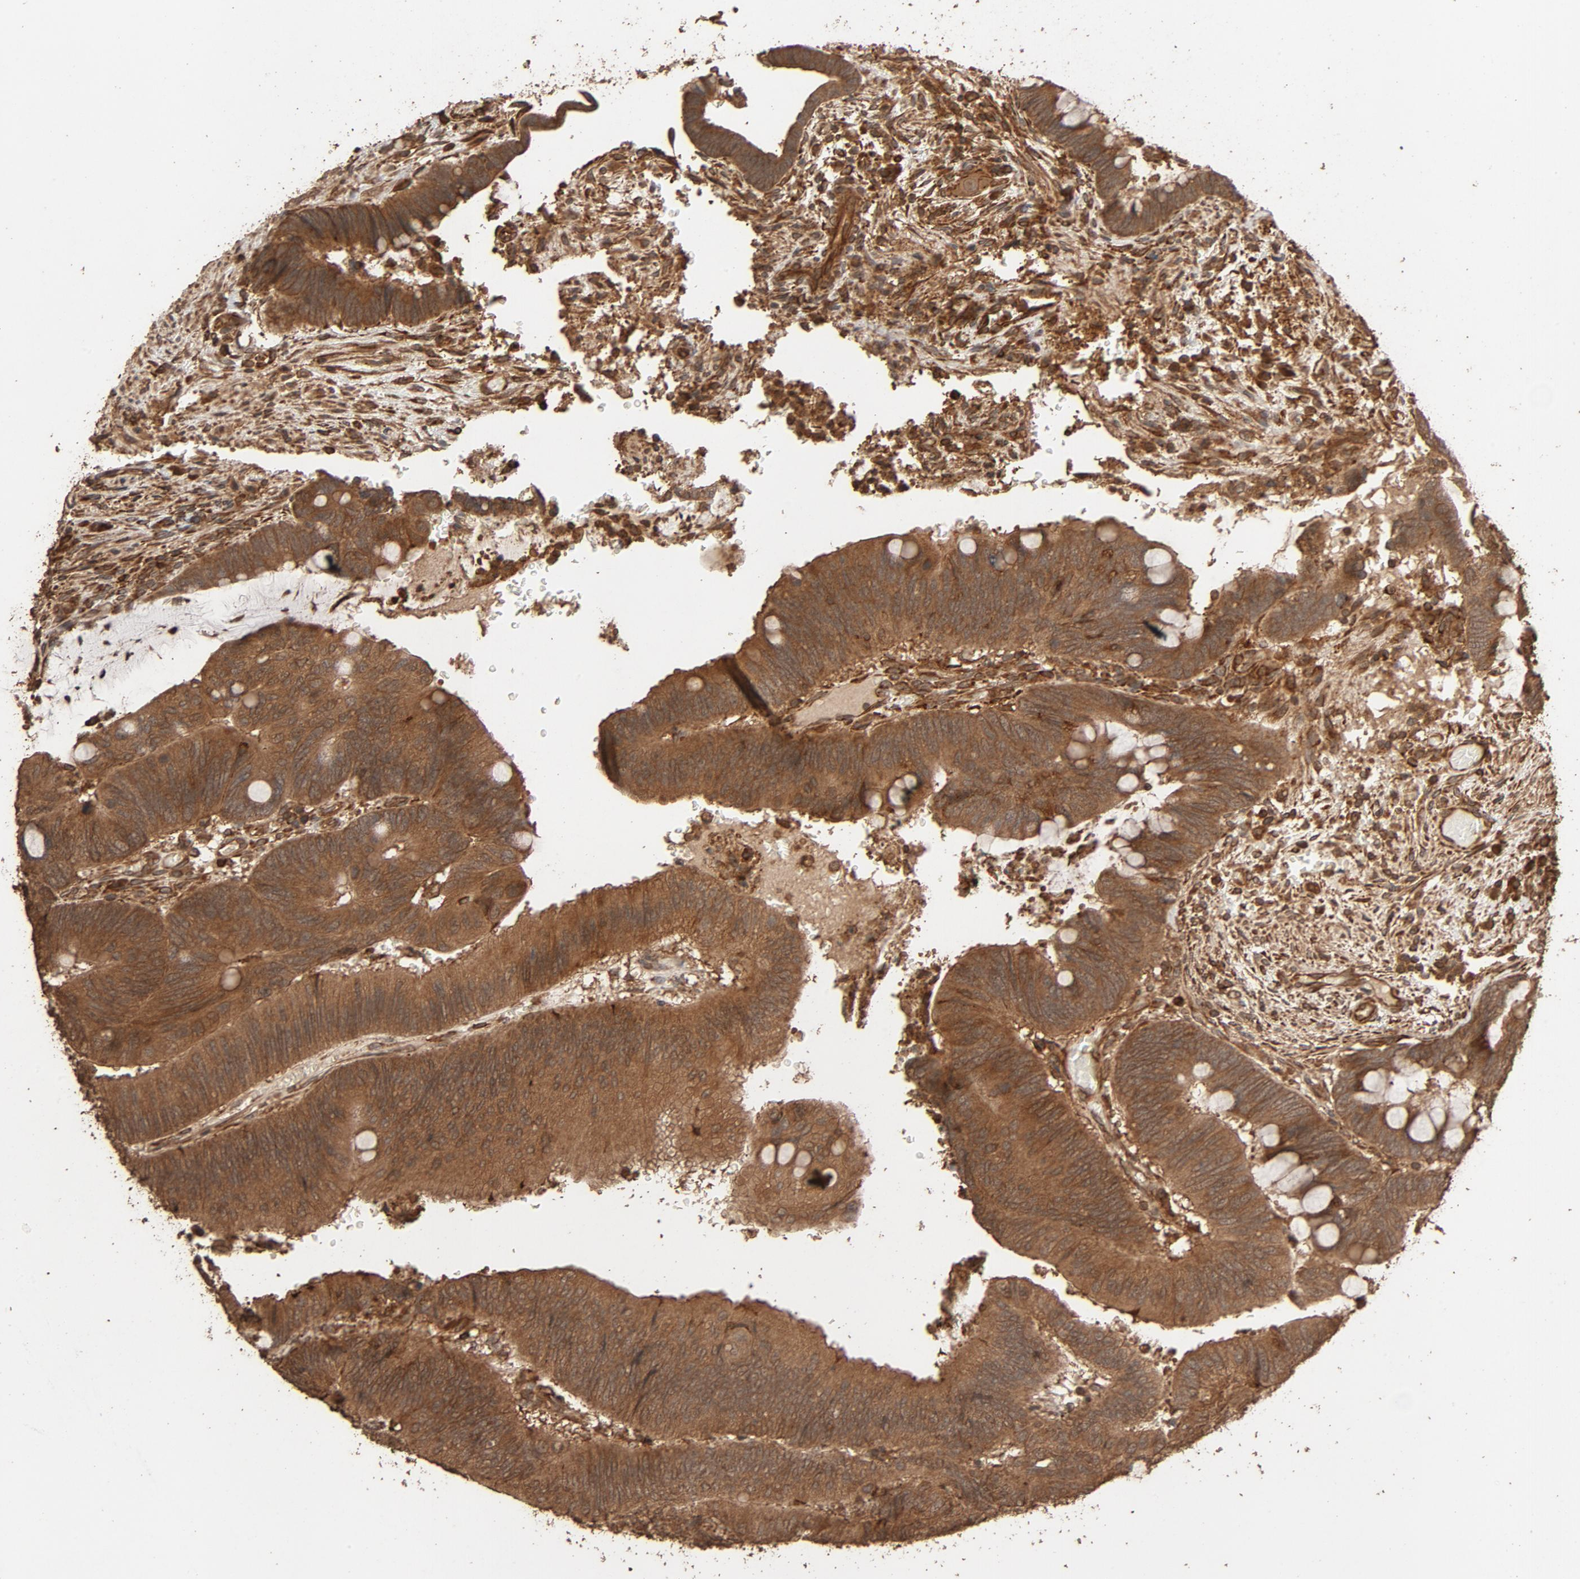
{"staining": {"intensity": "strong", "quantity": ">75%", "location": "cytoplasmic/membranous"}, "tissue": "colorectal cancer", "cell_type": "Tumor cells", "image_type": "cancer", "snomed": [{"axis": "morphology", "description": "Normal tissue, NOS"}, {"axis": "morphology", "description": "Adenocarcinoma, NOS"}, {"axis": "topography", "description": "Rectum"}], "caption": "Immunohistochemical staining of colorectal adenocarcinoma shows strong cytoplasmic/membranous protein positivity in approximately >75% of tumor cells. (DAB (3,3'-diaminobenzidine) = brown stain, brightfield microscopy at high magnification).", "gene": "RPS6KA6", "patient": {"sex": "male", "age": 92}}